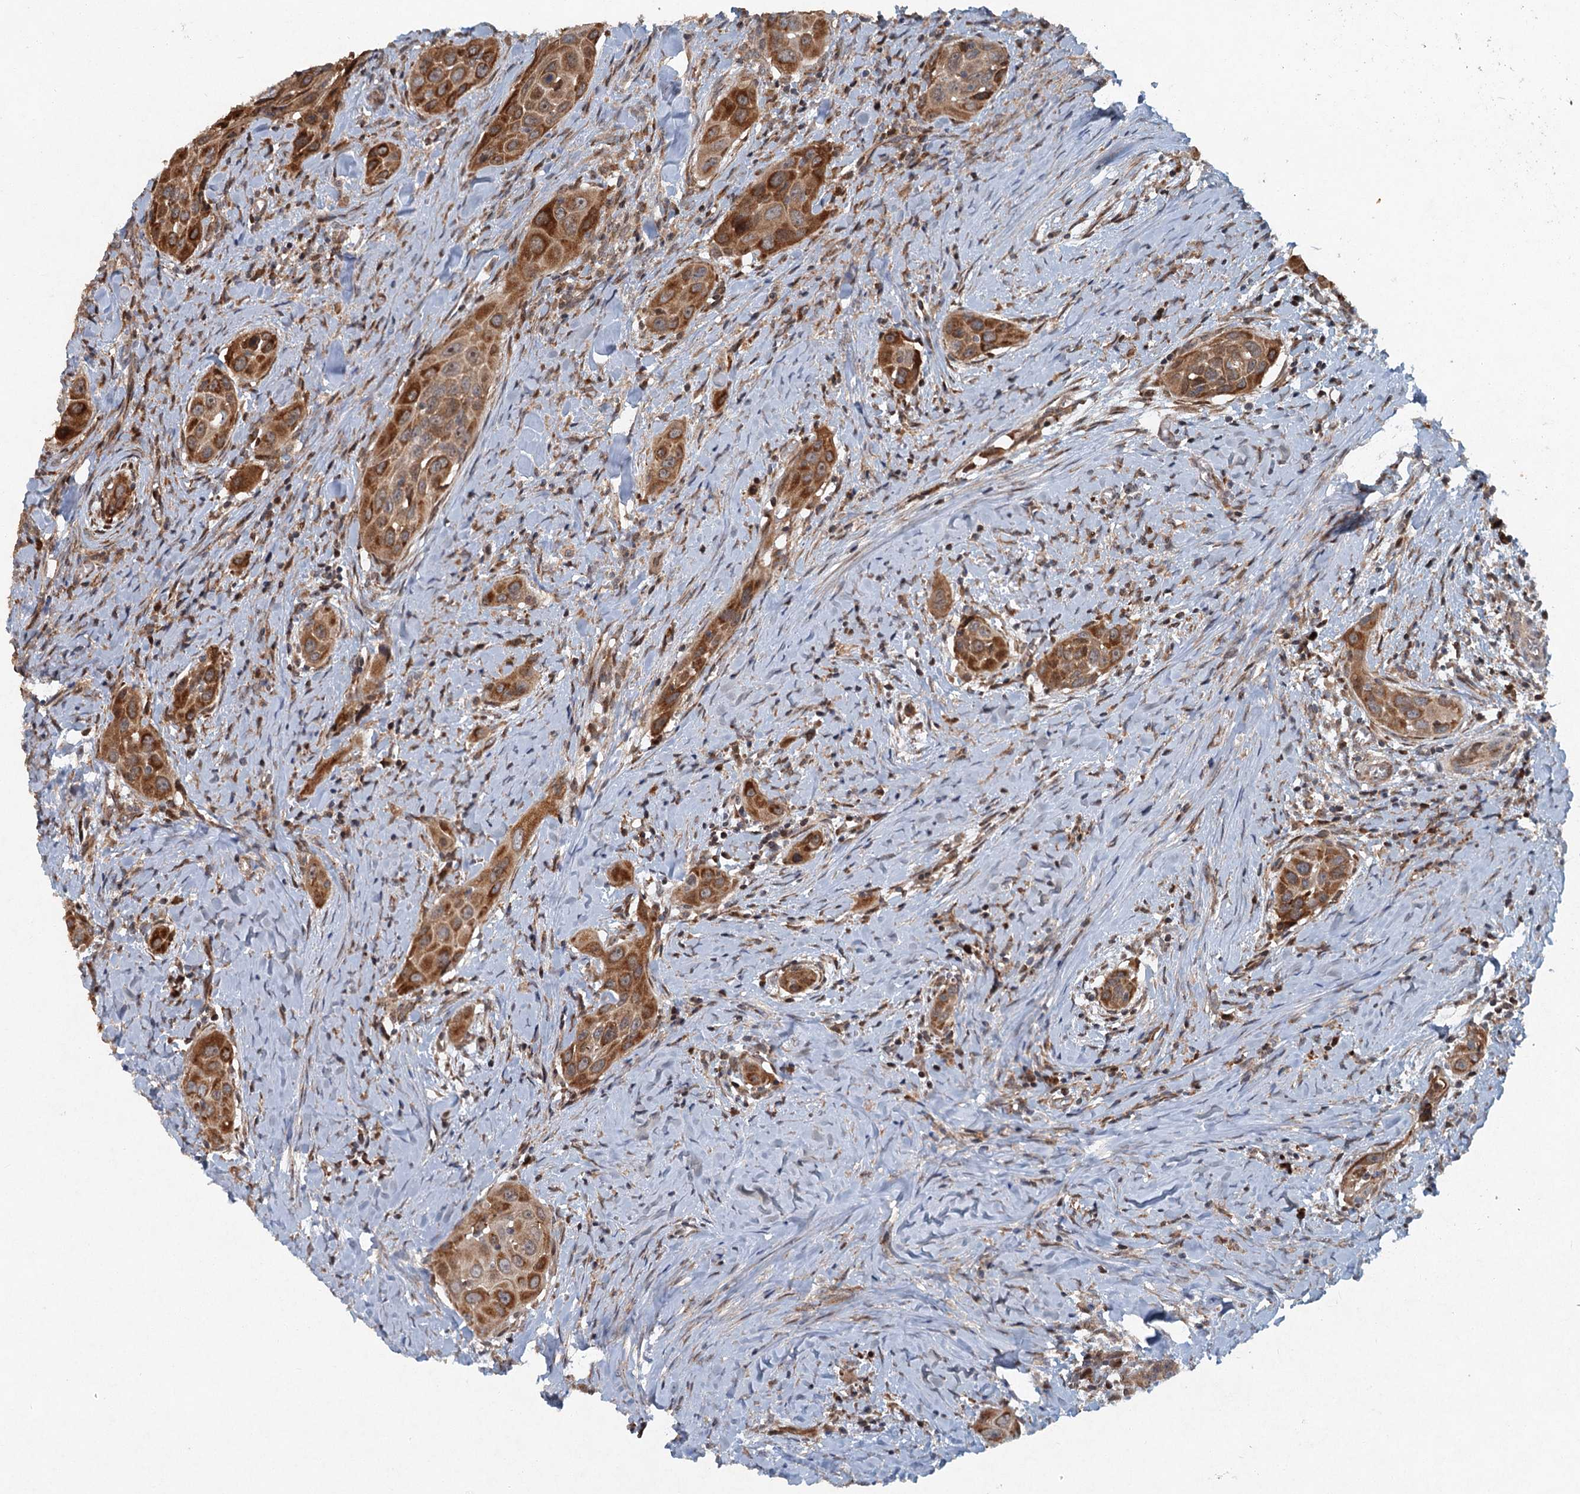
{"staining": {"intensity": "moderate", "quantity": ">75%", "location": "cytoplasmic/membranous"}, "tissue": "head and neck cancer", "cell_type": "Tumor cells", "image_type": "cancer", "snomed": [{"axis": "morphology", "description": "Squamous cell carcinoma, NOS"}, {"axis": "topography", "description": "Oral tissue"}, {"axis": "topography", "description": "Head-Neck"}], "caption": "Moderate cytoplasmic/membranous protein expression is present in about >75% of tumor cells in head and neck cancer.", "gene": "SRPX2", "patient": {"sex": "female", "age": 50}}